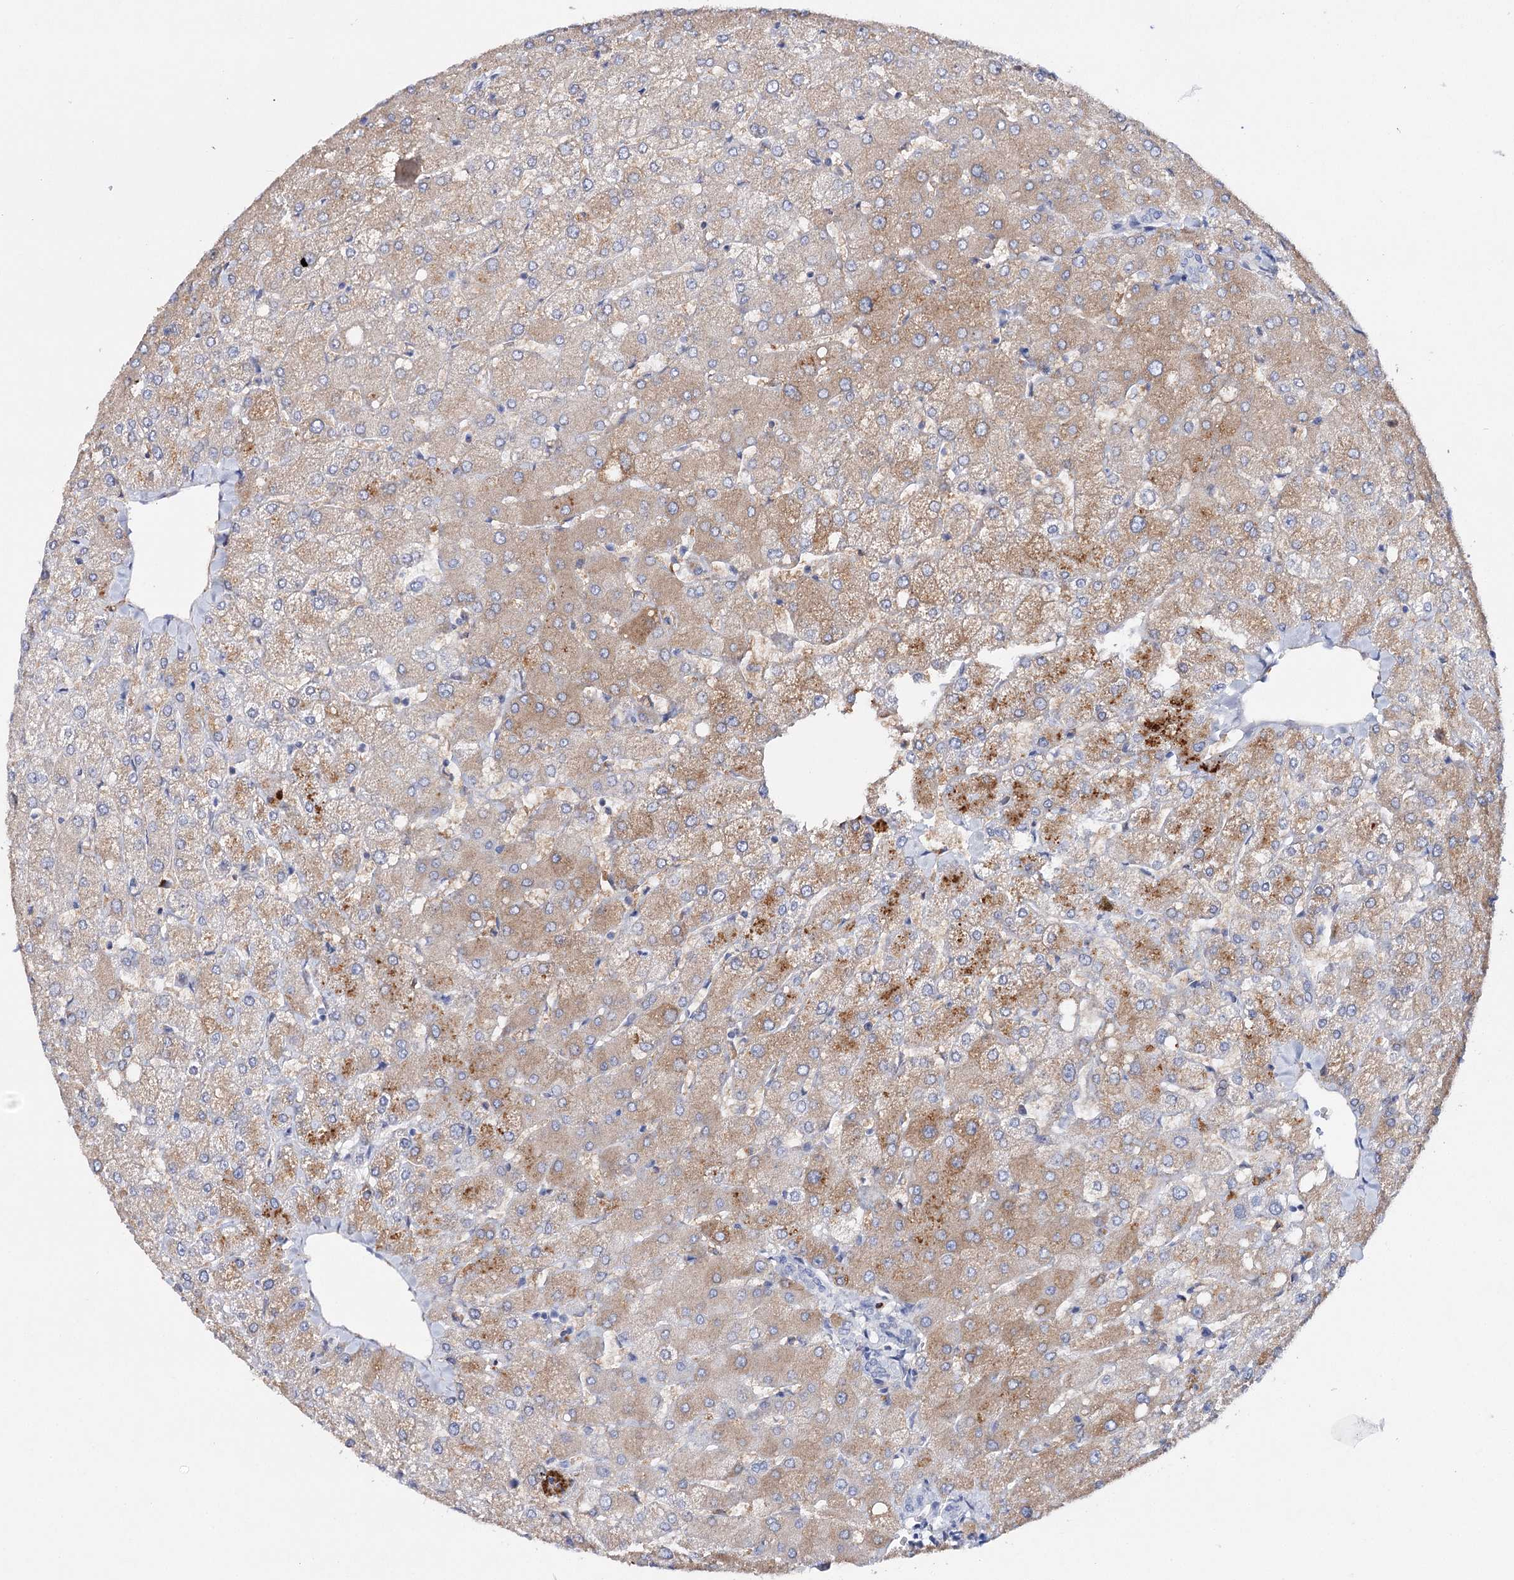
{"staining": {"intensity": "negative", "quantity": "none", "location": "none"}, "tissue": "liver", "cell_type": "Cholangiocytes", "image_type": "normal", "snomed": [{"axis": "morphology", "description": "Normal tissue, NOS"}, {"axis": "topography", "description": "Liver"}], "caption": "IHC of benign human liver reveals no expression in cholangiocytes.", "gene": "CFAP46", "patient": {"sex": "female", "age": 54}}